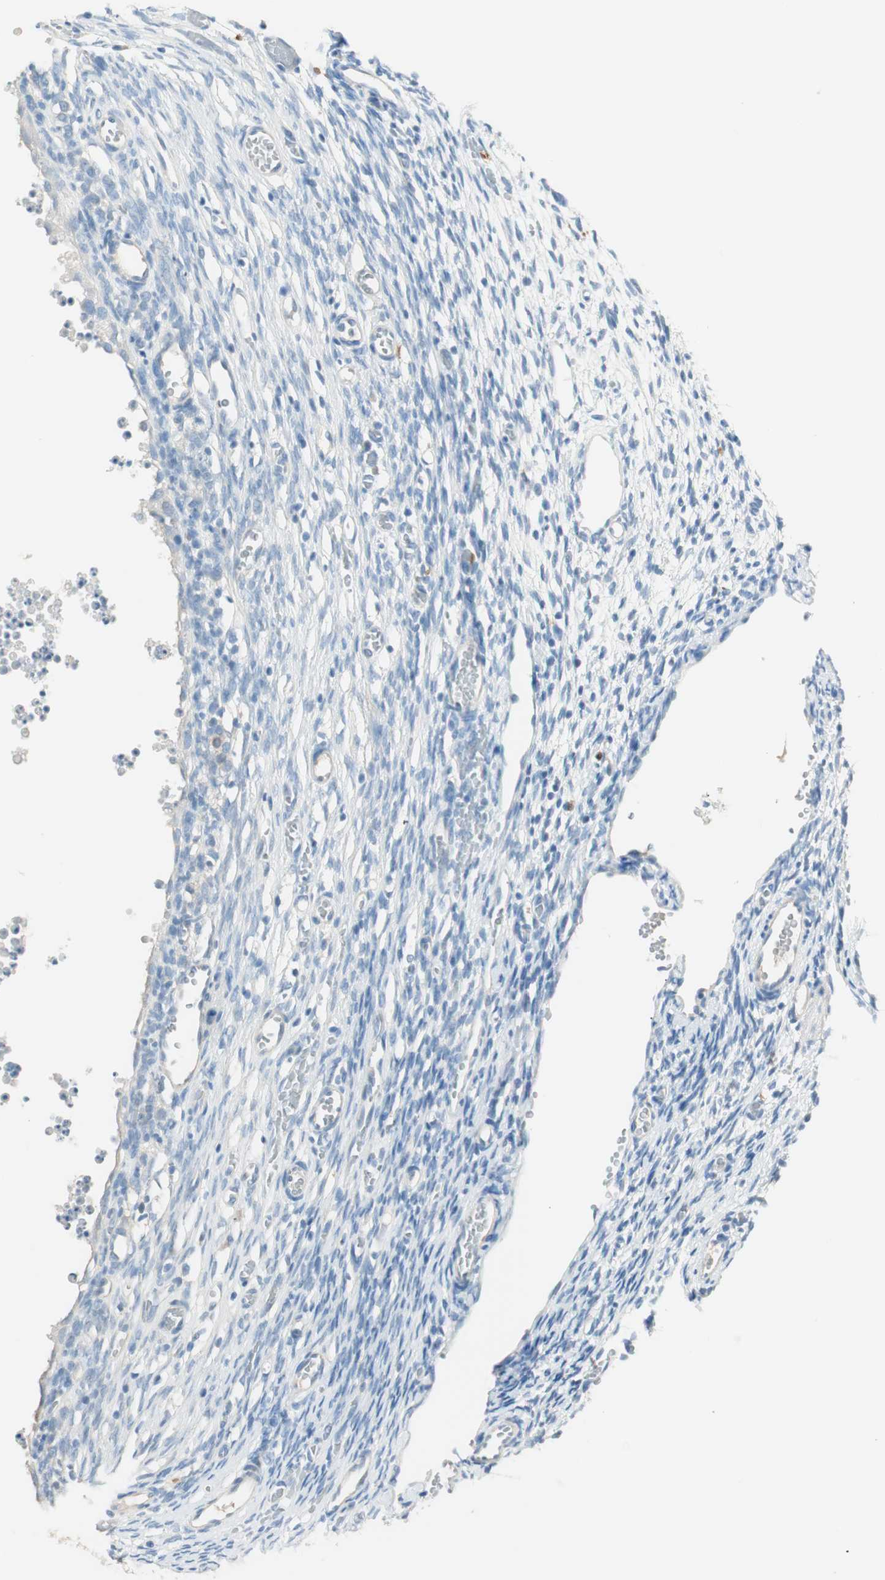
{"staining": {"intensity": "negative", "quantity": "none", "location": "none"}, "tissue": "ovary", "cell_type": "Ovarian stroma cells", "image_type": "normal", "snomed": [{"axis": "morphology", "description": "Normal tissue, NOS"}, {"axis": "topography", "description": "Ovary"}], "caption": "Ovarian stroma cells are negative for protein expression in normal human ovary. (DAB IHC, high magnification).", "gene": "HPGD", "patient": {"sex": "female", "age": 35}}